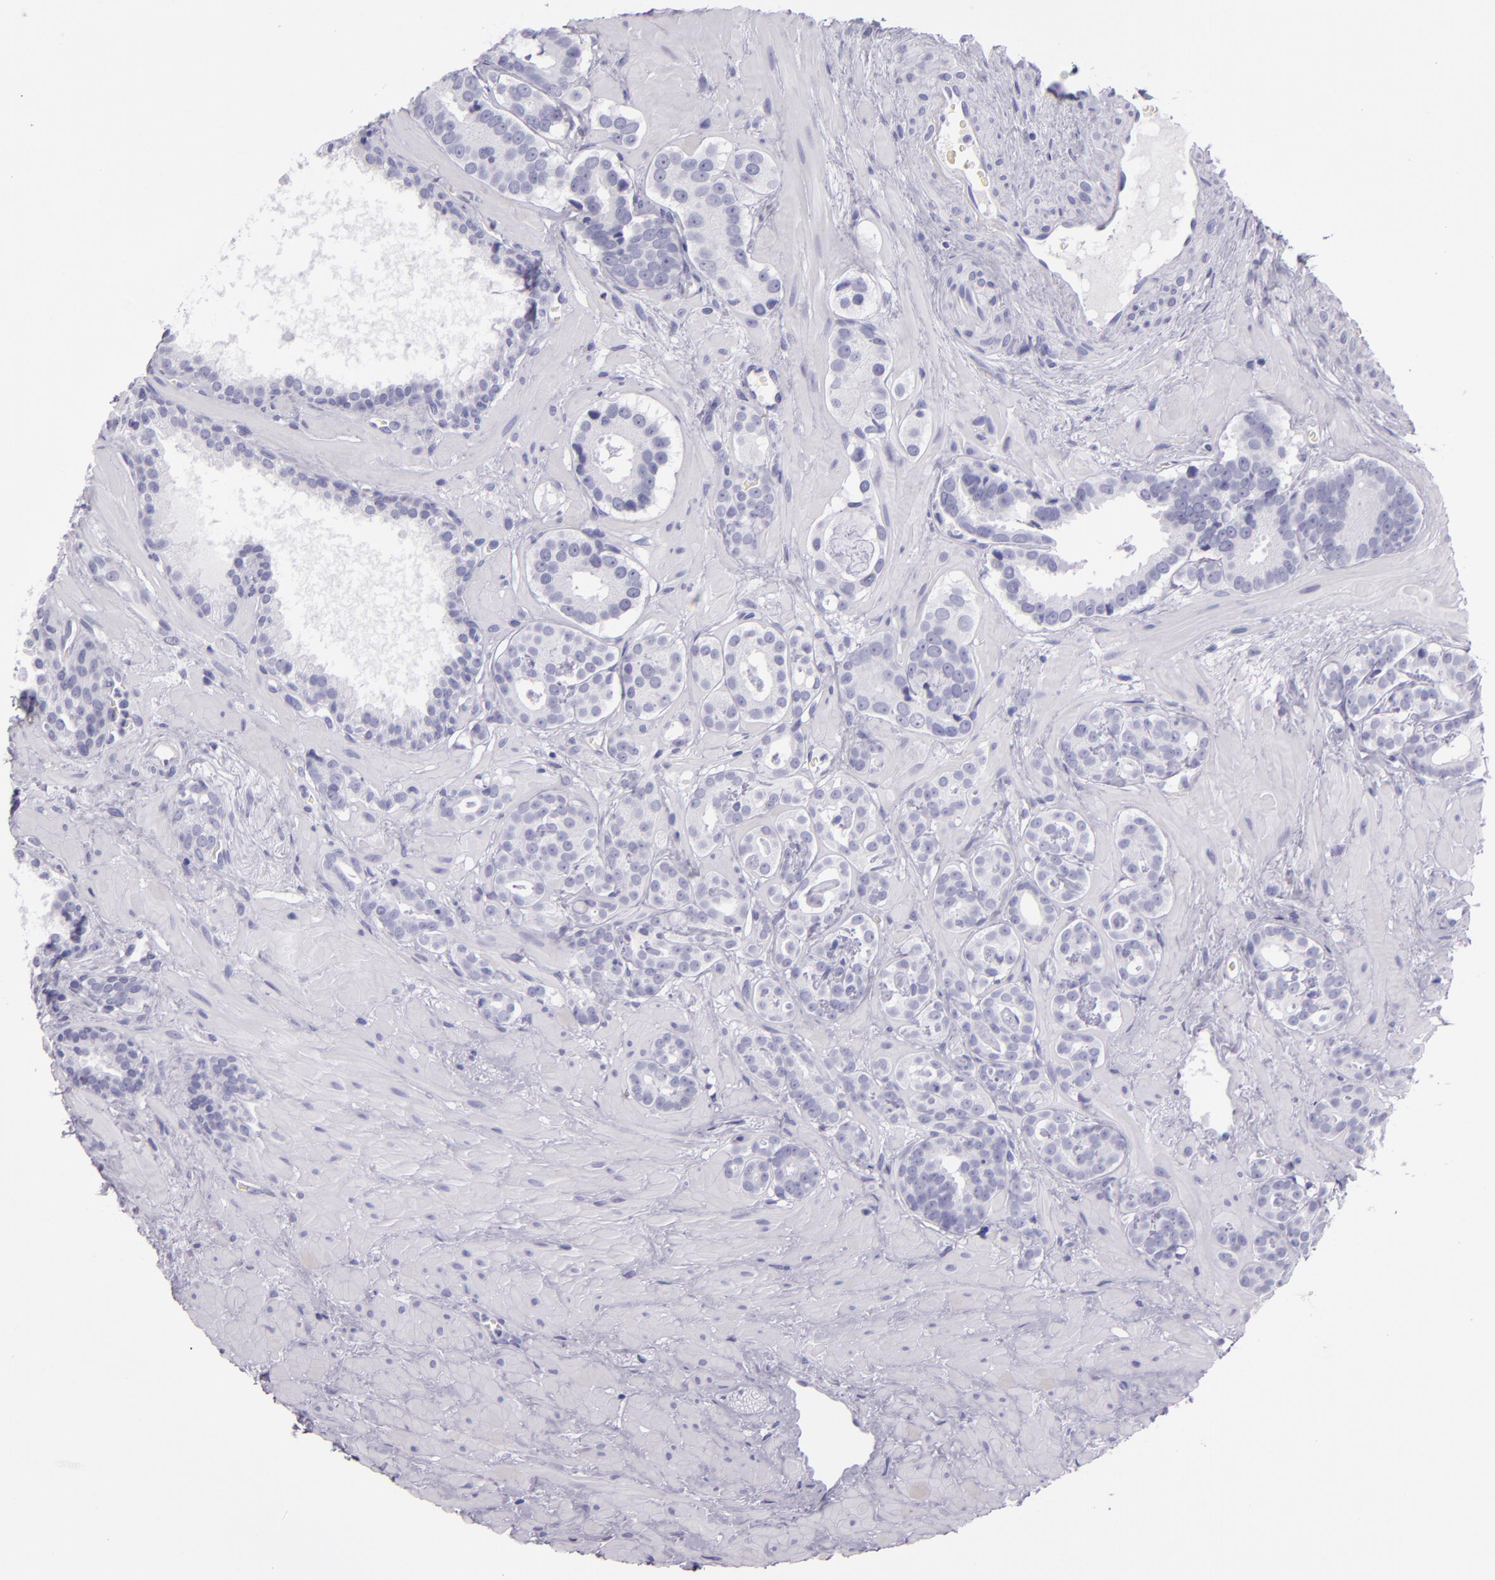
{"staining": {"intensity": "negative", "quantity": "none", "location": "none"}, "tissue": "prostate cancer", "cell_type": "Tumor cells", "image_type": "cancer", "snomed": [{"axis": "morphology", "description": "Adenocarcinoma, Low grade"}, {"axis": "topography", "description": "Prostate"}], "caption": "Prostate cancer (adenocarcinoma (low-grade)) was stained to show a protein in brown. There is no significant positivity in tumor cells.", "gene": "CR2", "patient": {"sex": "male", "age": 57}}